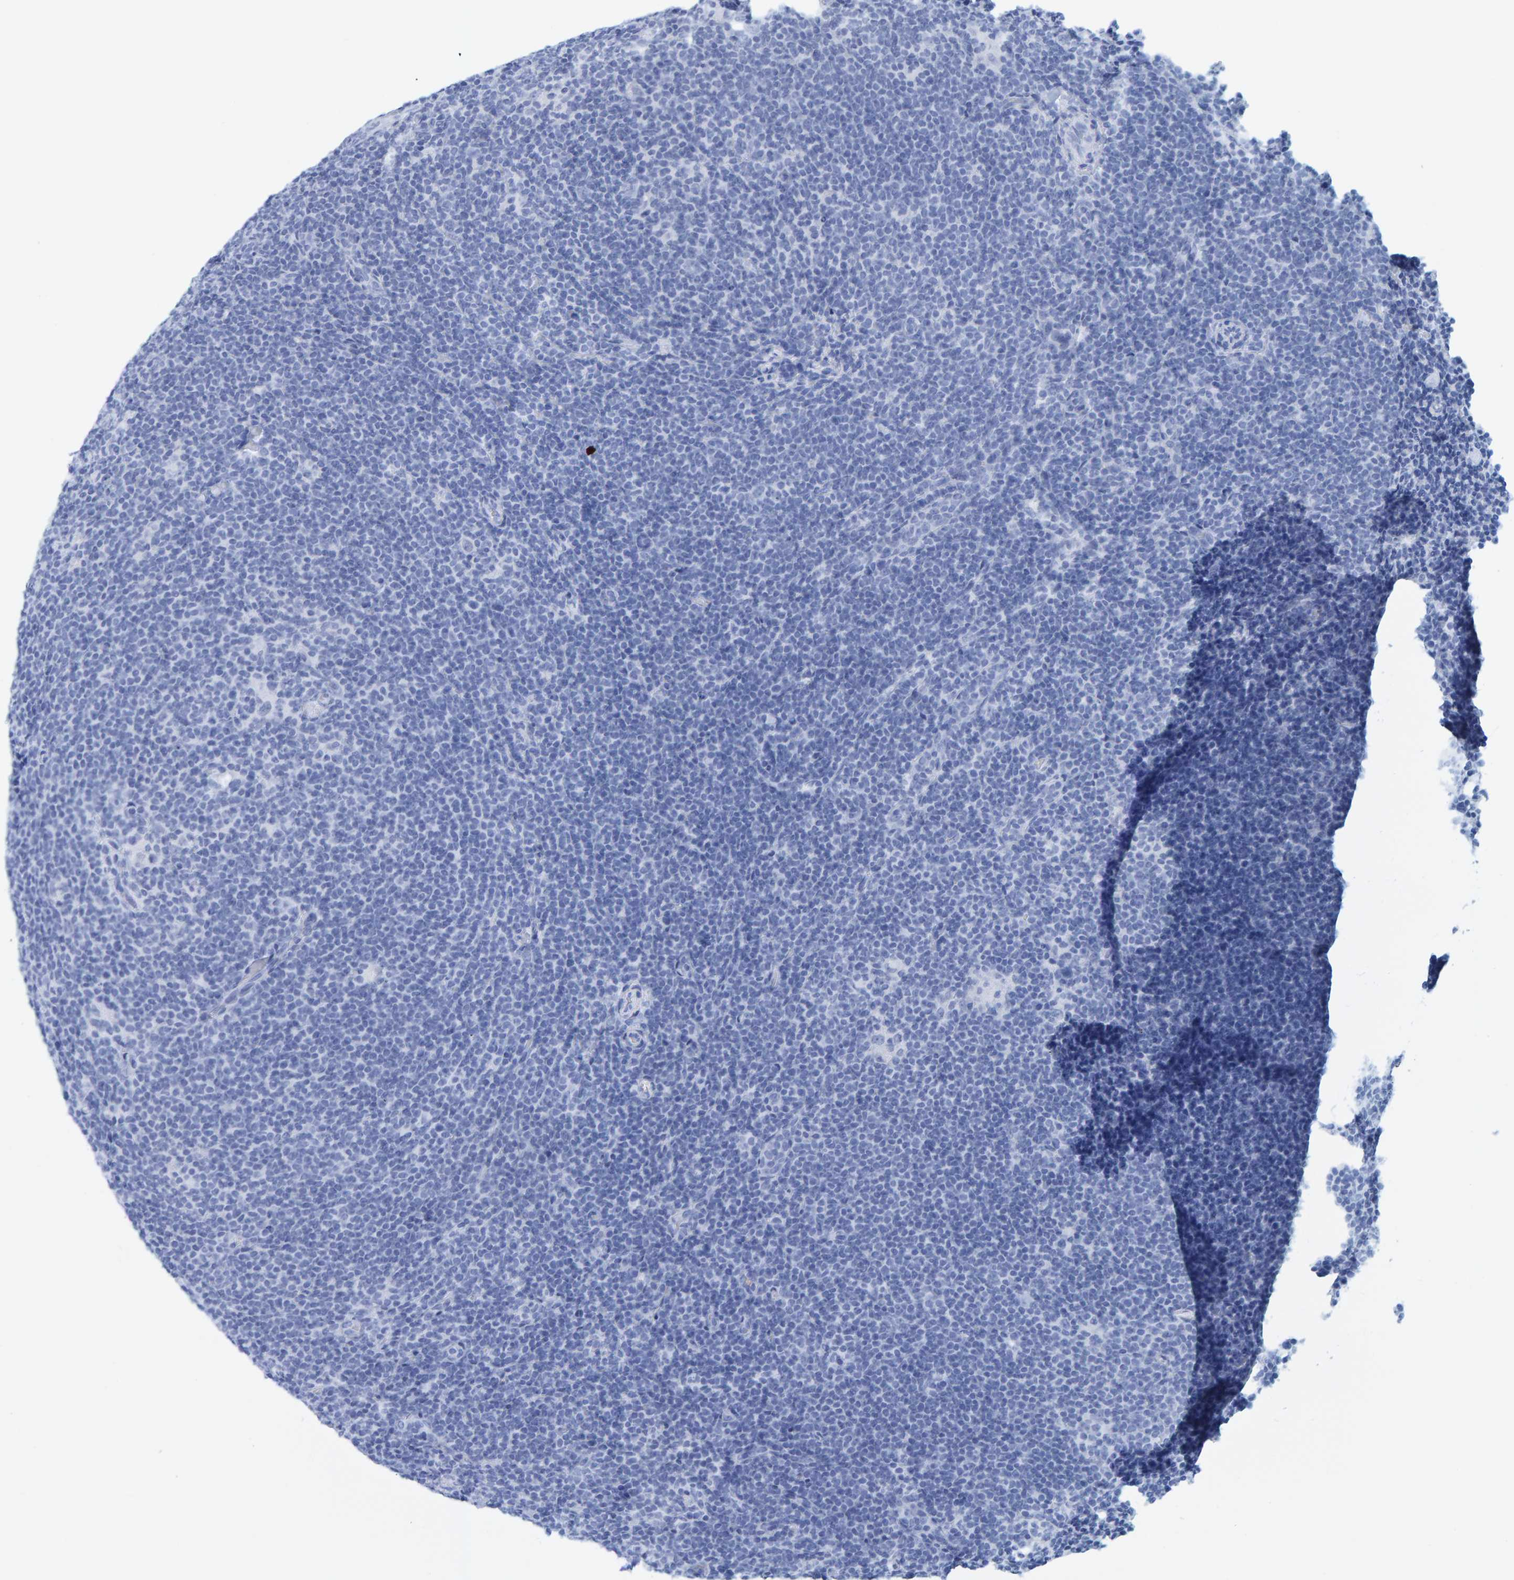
{"staining": {"intensity": "negative", "quantity": "none", "location": "none"}, "tissue": "lymphoma", "cell_type": "Tumor cells", "image_type": "cancer", "snomed": [{"axis": "morphology", "description": "Hodgkin's disease, NOS"}, {"axis": "topography", "description": "Lymph node"}], "caption": "IHC of human Hodgkin's disease reveals no expression in tumor cells.", "gene": "SFTPC", "patient": {"sex": "female", "age": 57}}